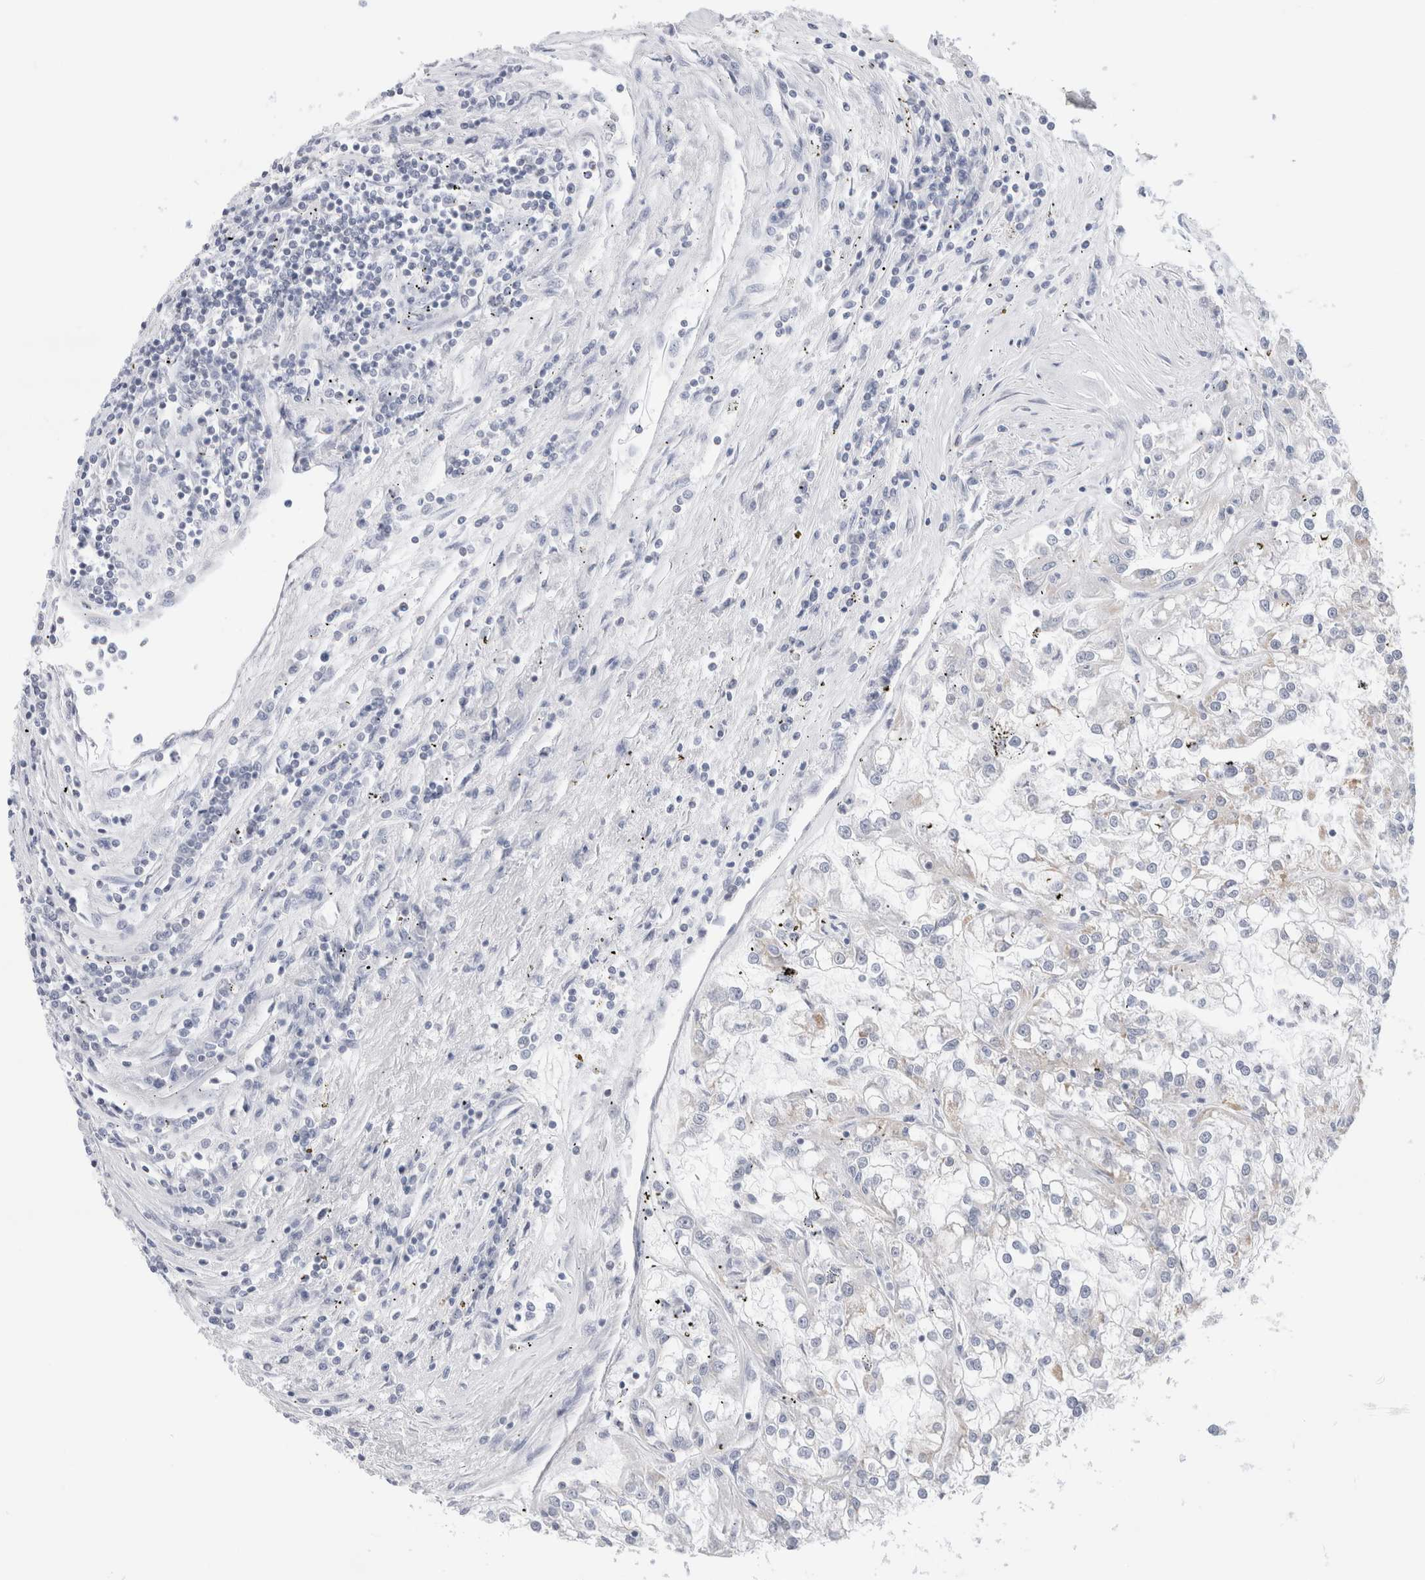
{"staining": {"intensity": "negative", "quantity": "none", "location": "none"}, "tissue": "renal cancer", "cell_type": "Tumor cells", "image_type": "cancer", "snomed": [{"axis": "morphology", "description": "Adenocarcinoma, NOS"}, {"axis": "topography", "description": "Kidney"}], "caption": "A histopathology image of human renal cancer is negative for staining in tumor cells.", "gene": "ECHDC2", "patient": {"sex": "female", "age": 52}}